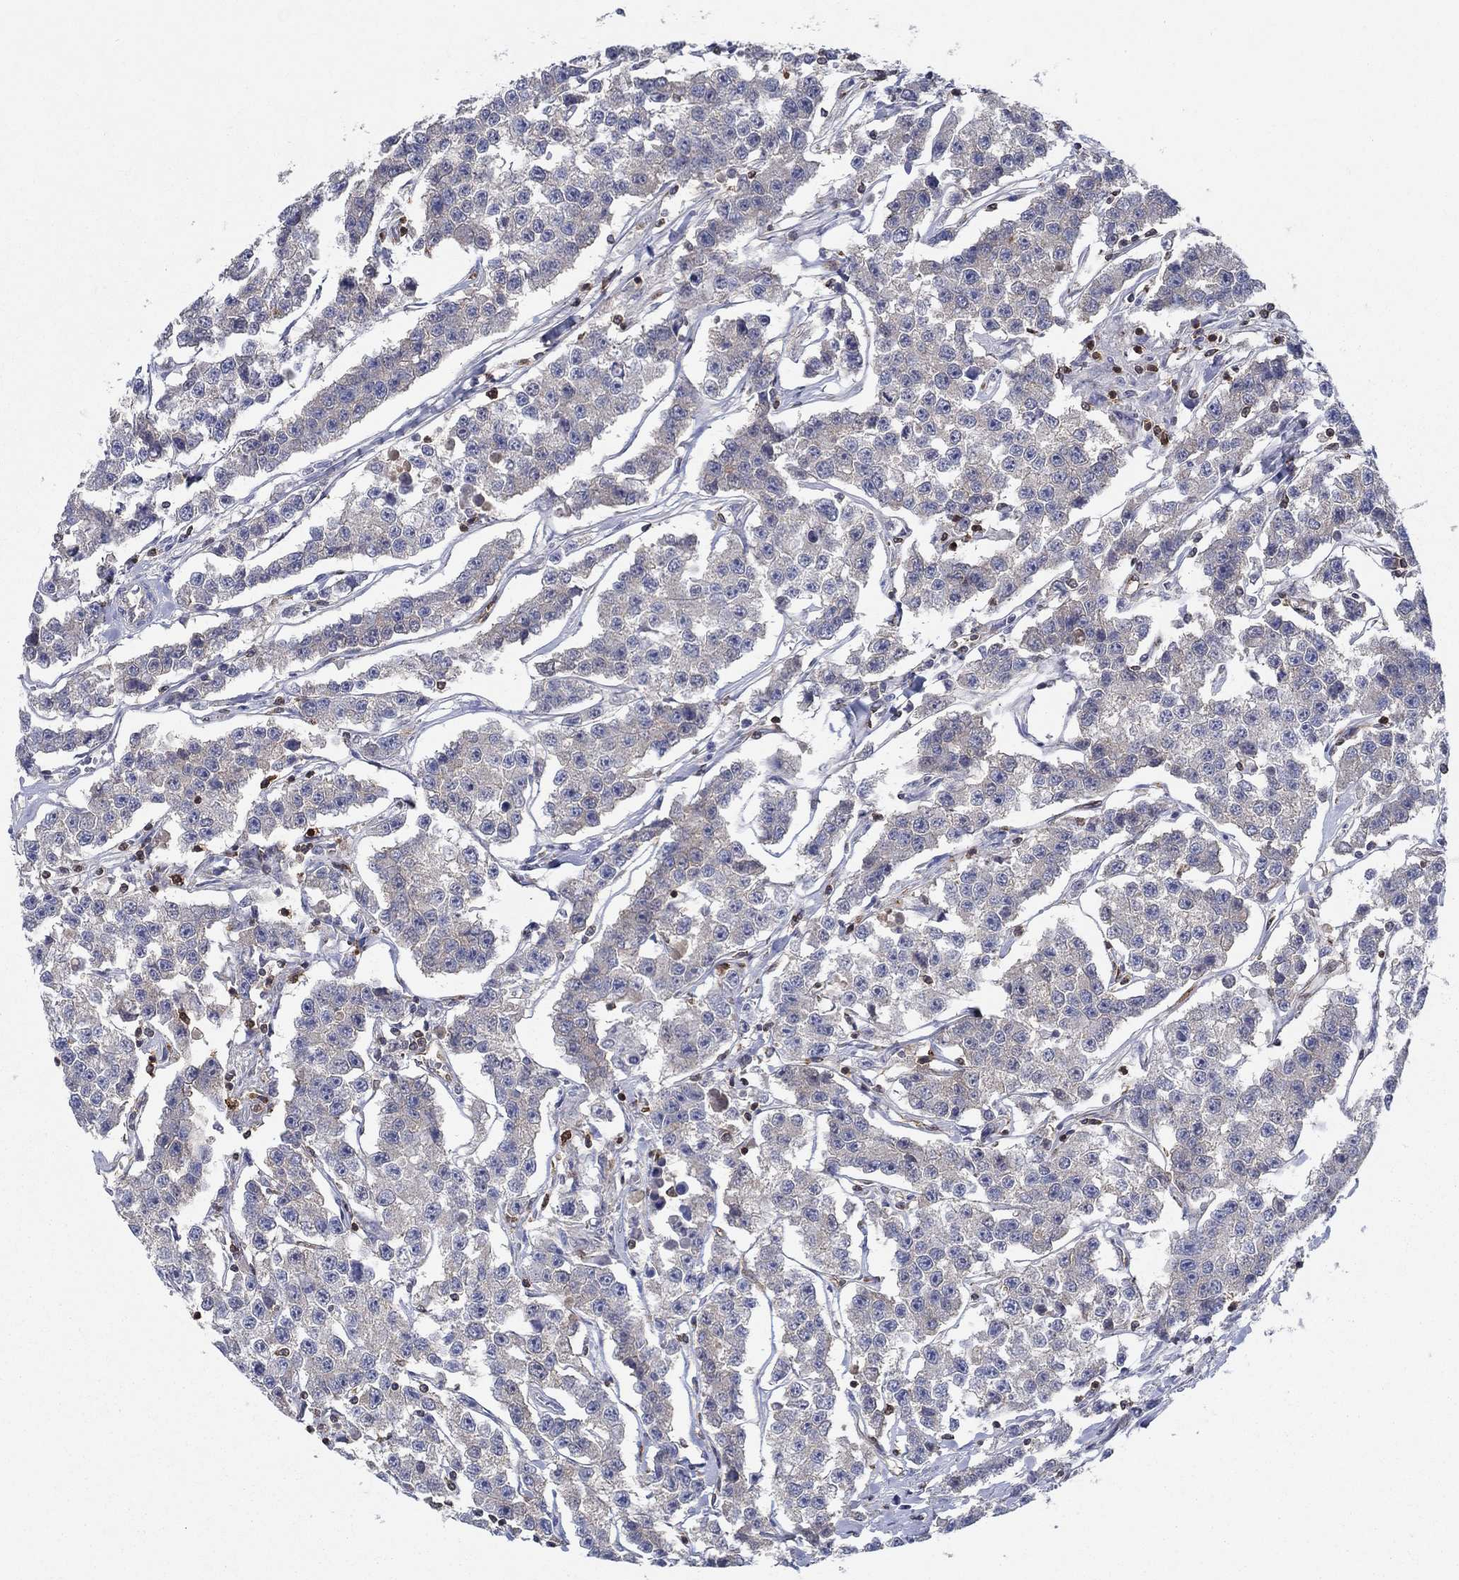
{"staining": {"intensity": "negative", "quantity": "none", "location": "none"}, "tissue": "testis cancer", "cell_type": "Tumor cells", "image_type": "cancer", "snomed": [{"axis": "morphology", "description": "Seminoma, NOS"}, {"axis": "topography", "description": "Testis"}], "caption": "Immunohistochemical staining of testis cancer (seminoma) exhibits no significant expression in tumor cells.", "gene": "AGFG2", "patient": {"sex": "male", "age": 59}}